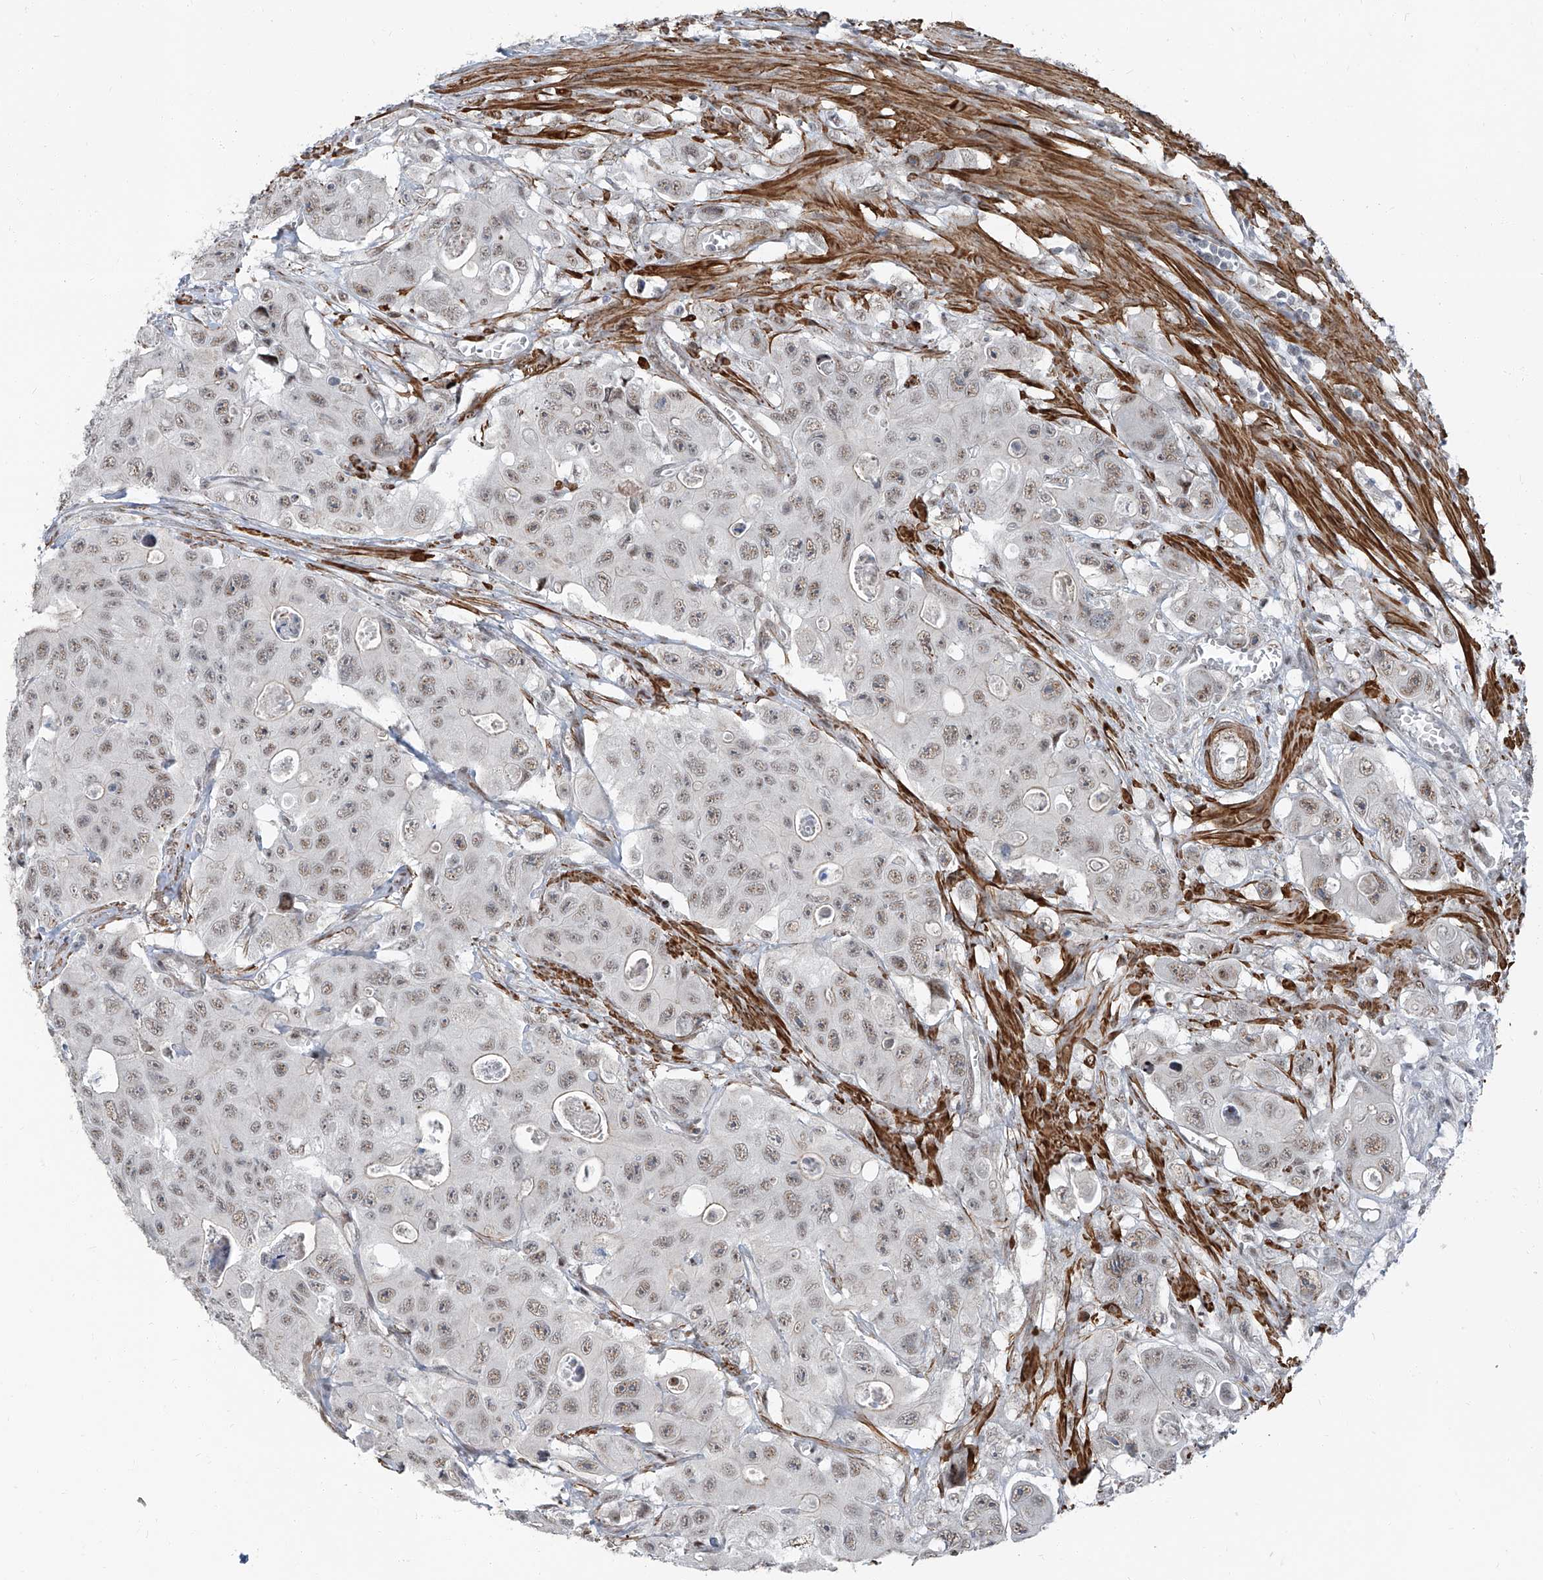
{"staining": {"intensity": "weak", "quantity": ">75%", "location": "nuclear"}, "tissue": "colorectal cancer", "cell_type": "Tumor cells", "image_type": "cancer", "snomed": [{"axis": "morphology", "description": "Adenocarcinoma, NOS"}, {"axis": "topography", "description": "Colon"}], "caption": "Immunohistochemistry micrograph of neoplastic tissue: adenocarcinoma (colorectal) stained using immunohistochemistry (IHC) exhibits low levels of weak protein expression localized specifically in the nuclear of tumor cells, appearing as a nuclear brown color.", "gene": "TXLNB", "patient": {"sex": "female", "age": 46}}